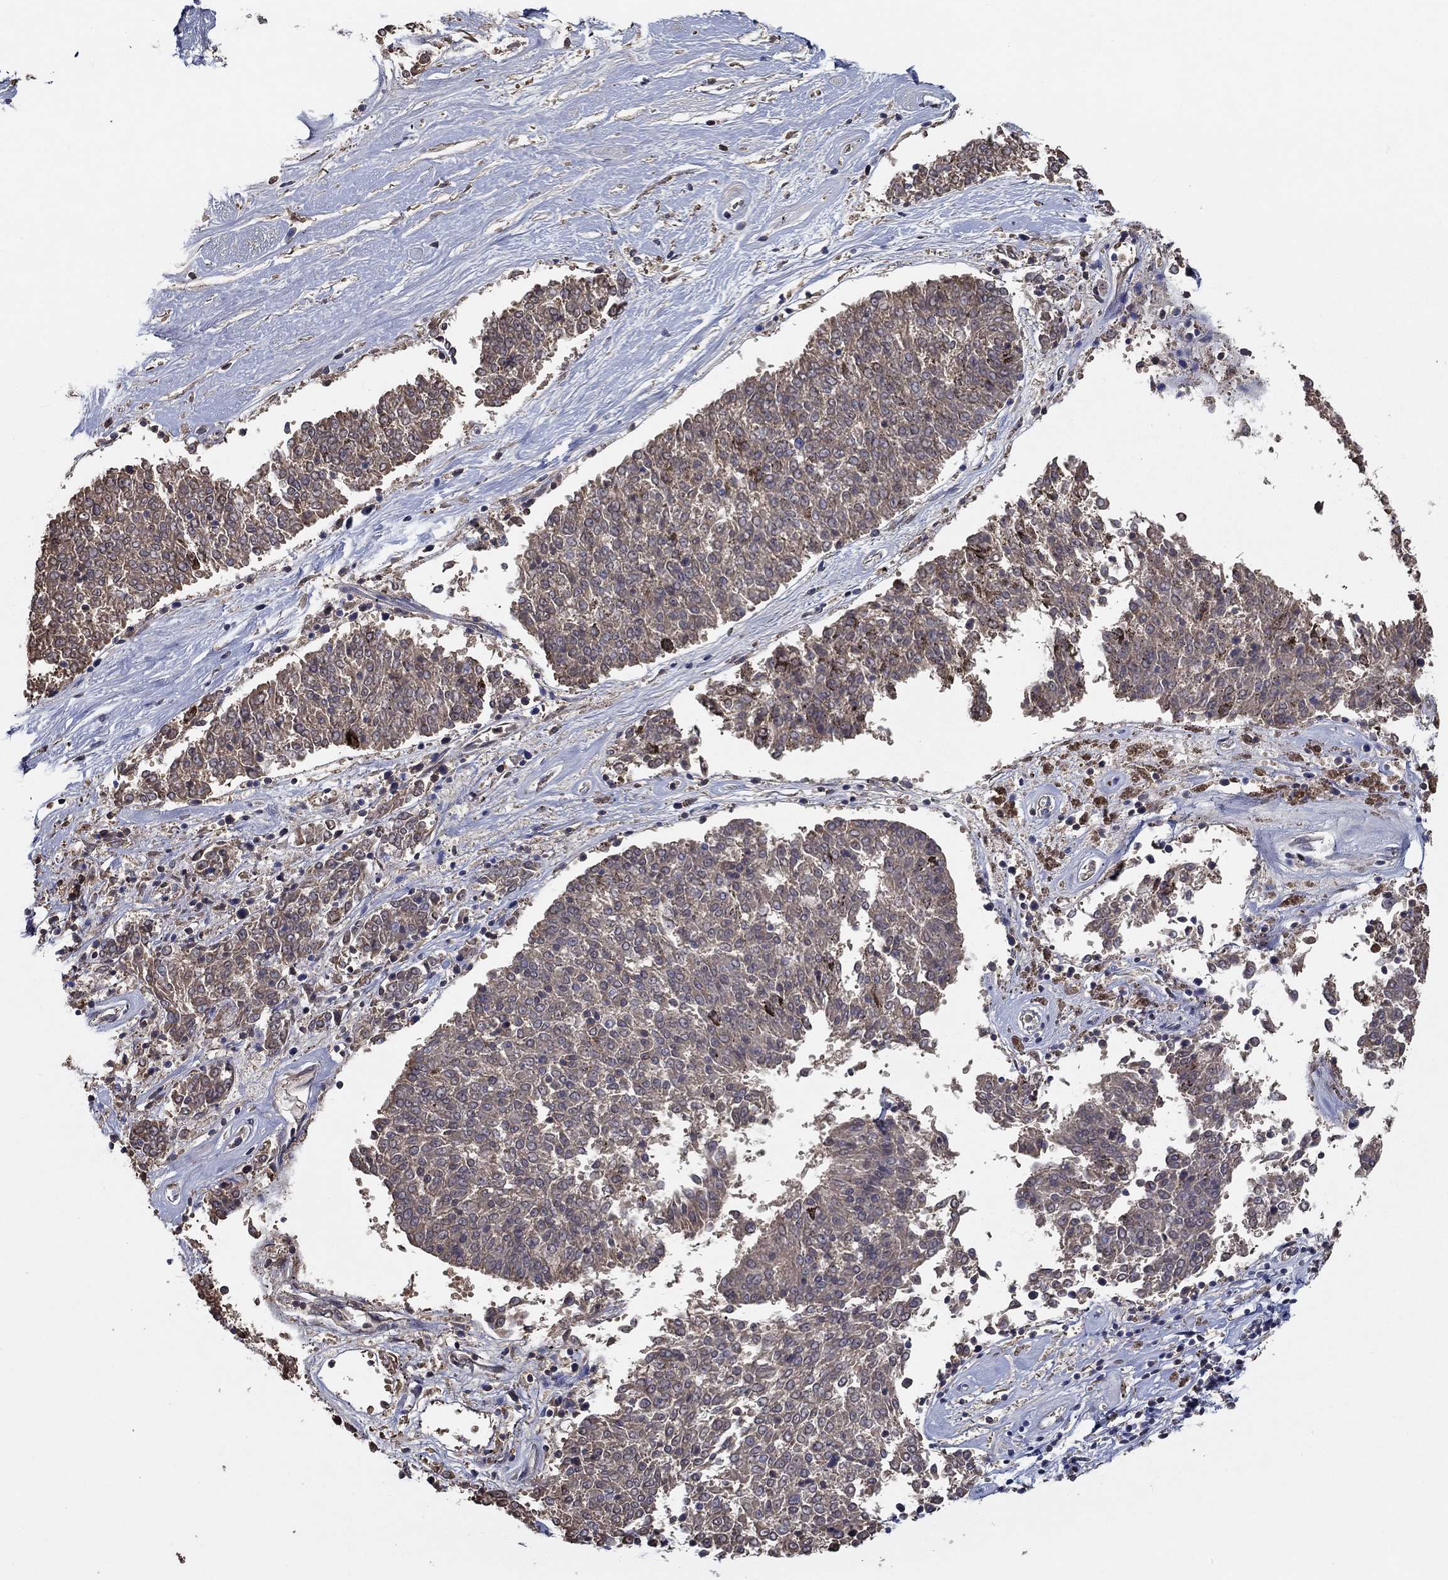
{"staining": {"intensity": "negative", "quantity": "none", "location": "none"}, "tissue": "melanoma", "cell_type": "Tumor cells", "image_type": "cancer", "snomed": [{"axis": "morphology", "description": "Malignant melanoma, NOS"}, {"axis": "topography", "description": "Skin"}], "caption": "Immunohistochemistry (IHC) of human malignant melanoma reveals no positivity in tumor cells. (Immunohistochemistry (IHC), brightfield microscopy, high magnification).", "gene": "IL10", "patient": {"sex": "female", "age": 72}}